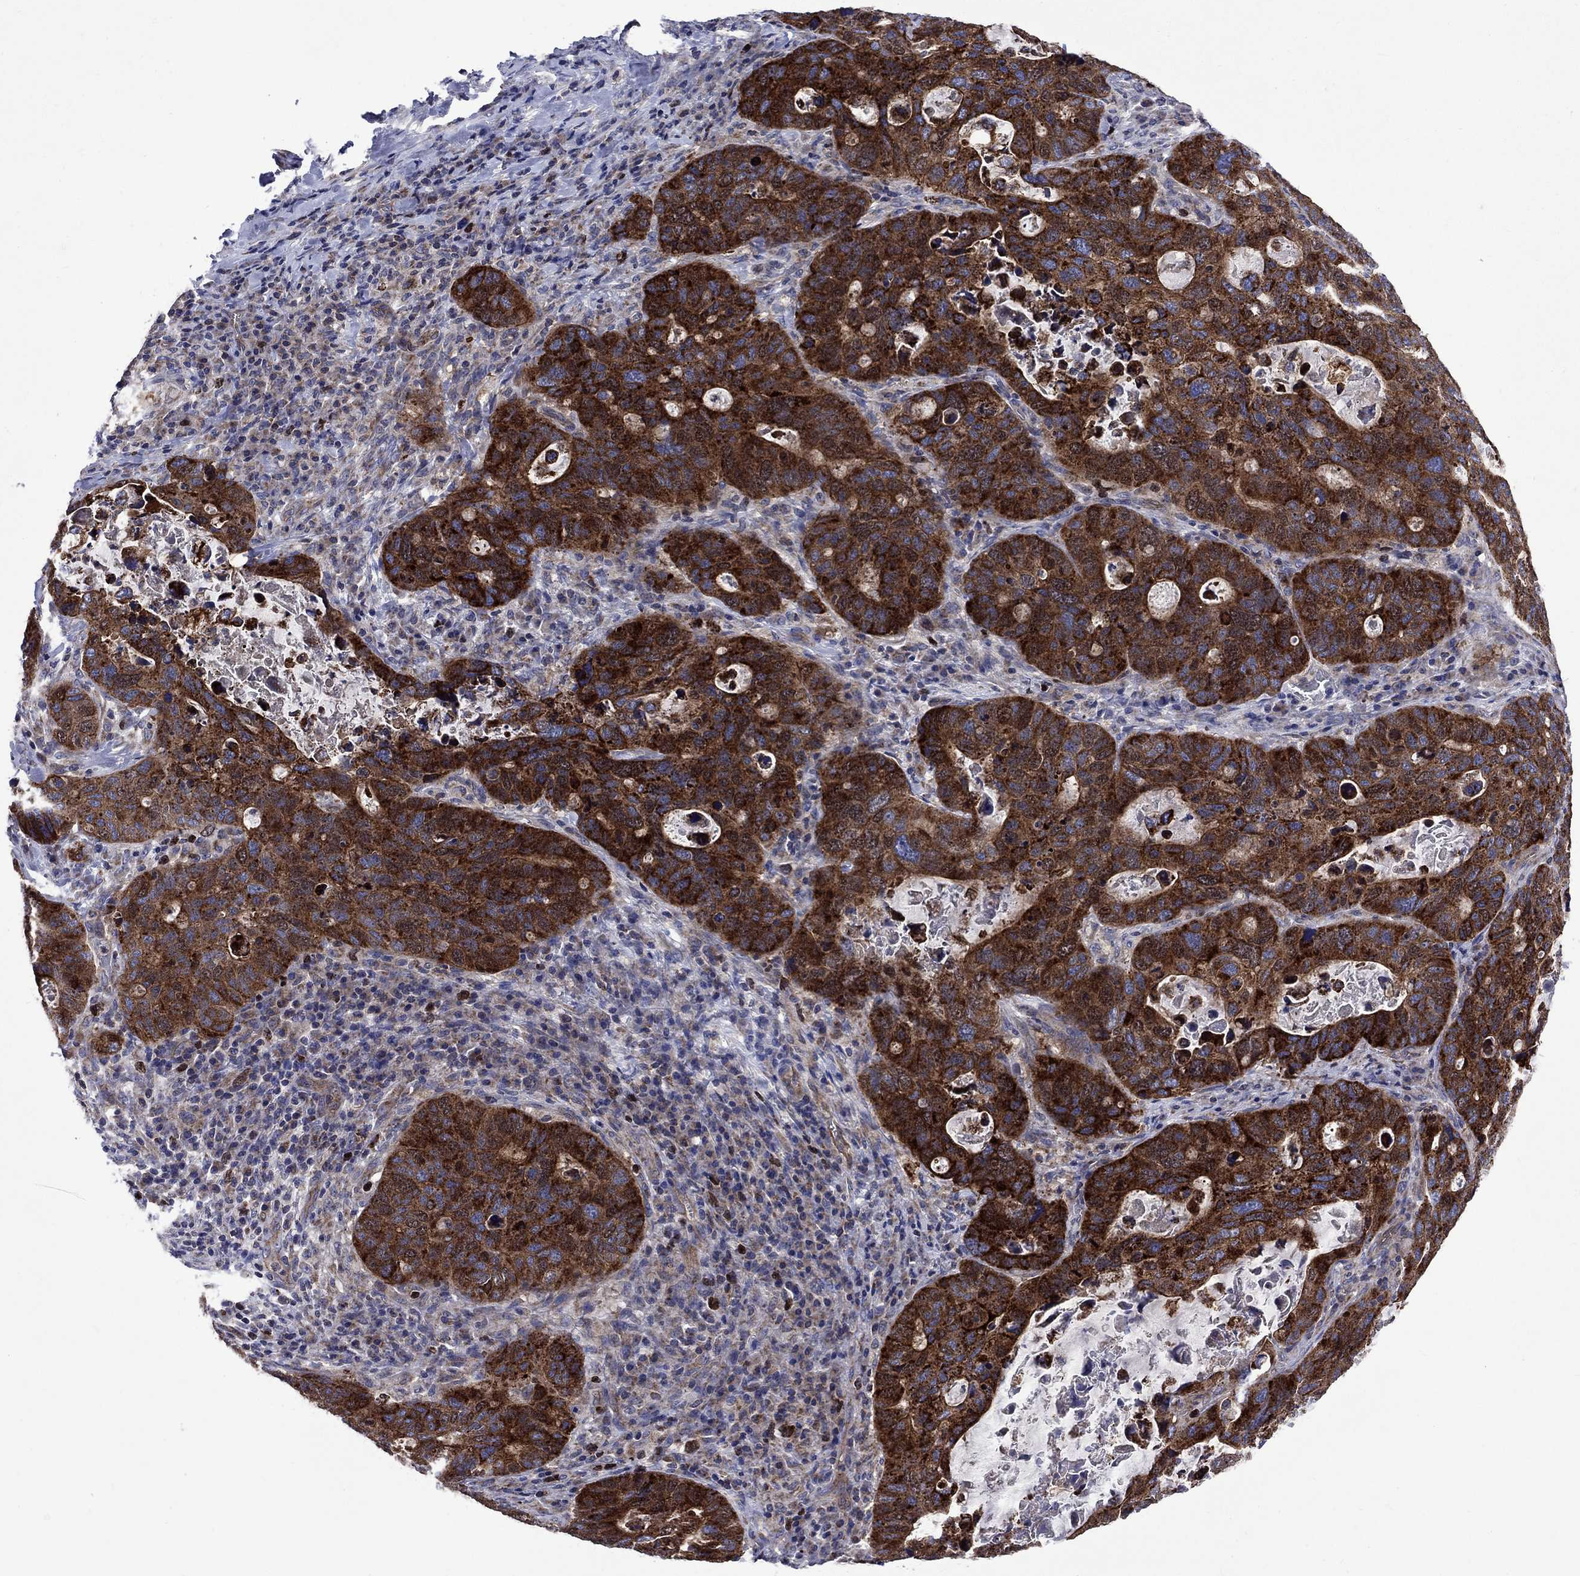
{"staining": {"intensity": "strong", "quantity": ">75%", "location": "cytoplasmic/membranous"}, "tissue": "stomach cancer", "cell_type": "Tumor cells", "image_type": "cancer", "snomed": [{"axis": "morphology", "description": "Adenocarcinoma, NOS"}, {"axis": "topography", "description": "Stomach"}], "caption": "IHC photomicrograph of neoplastic tissue: stomach cancer stained using immunohistochemistry reveals high levels of strong protein expression localized specifically in the cytoplasmic/membranous of tumor cells, appearing as a cytoplasmic/membranous brown color.", "gene": "KIF22", "patient": {"sex": "male", "age": 54}}